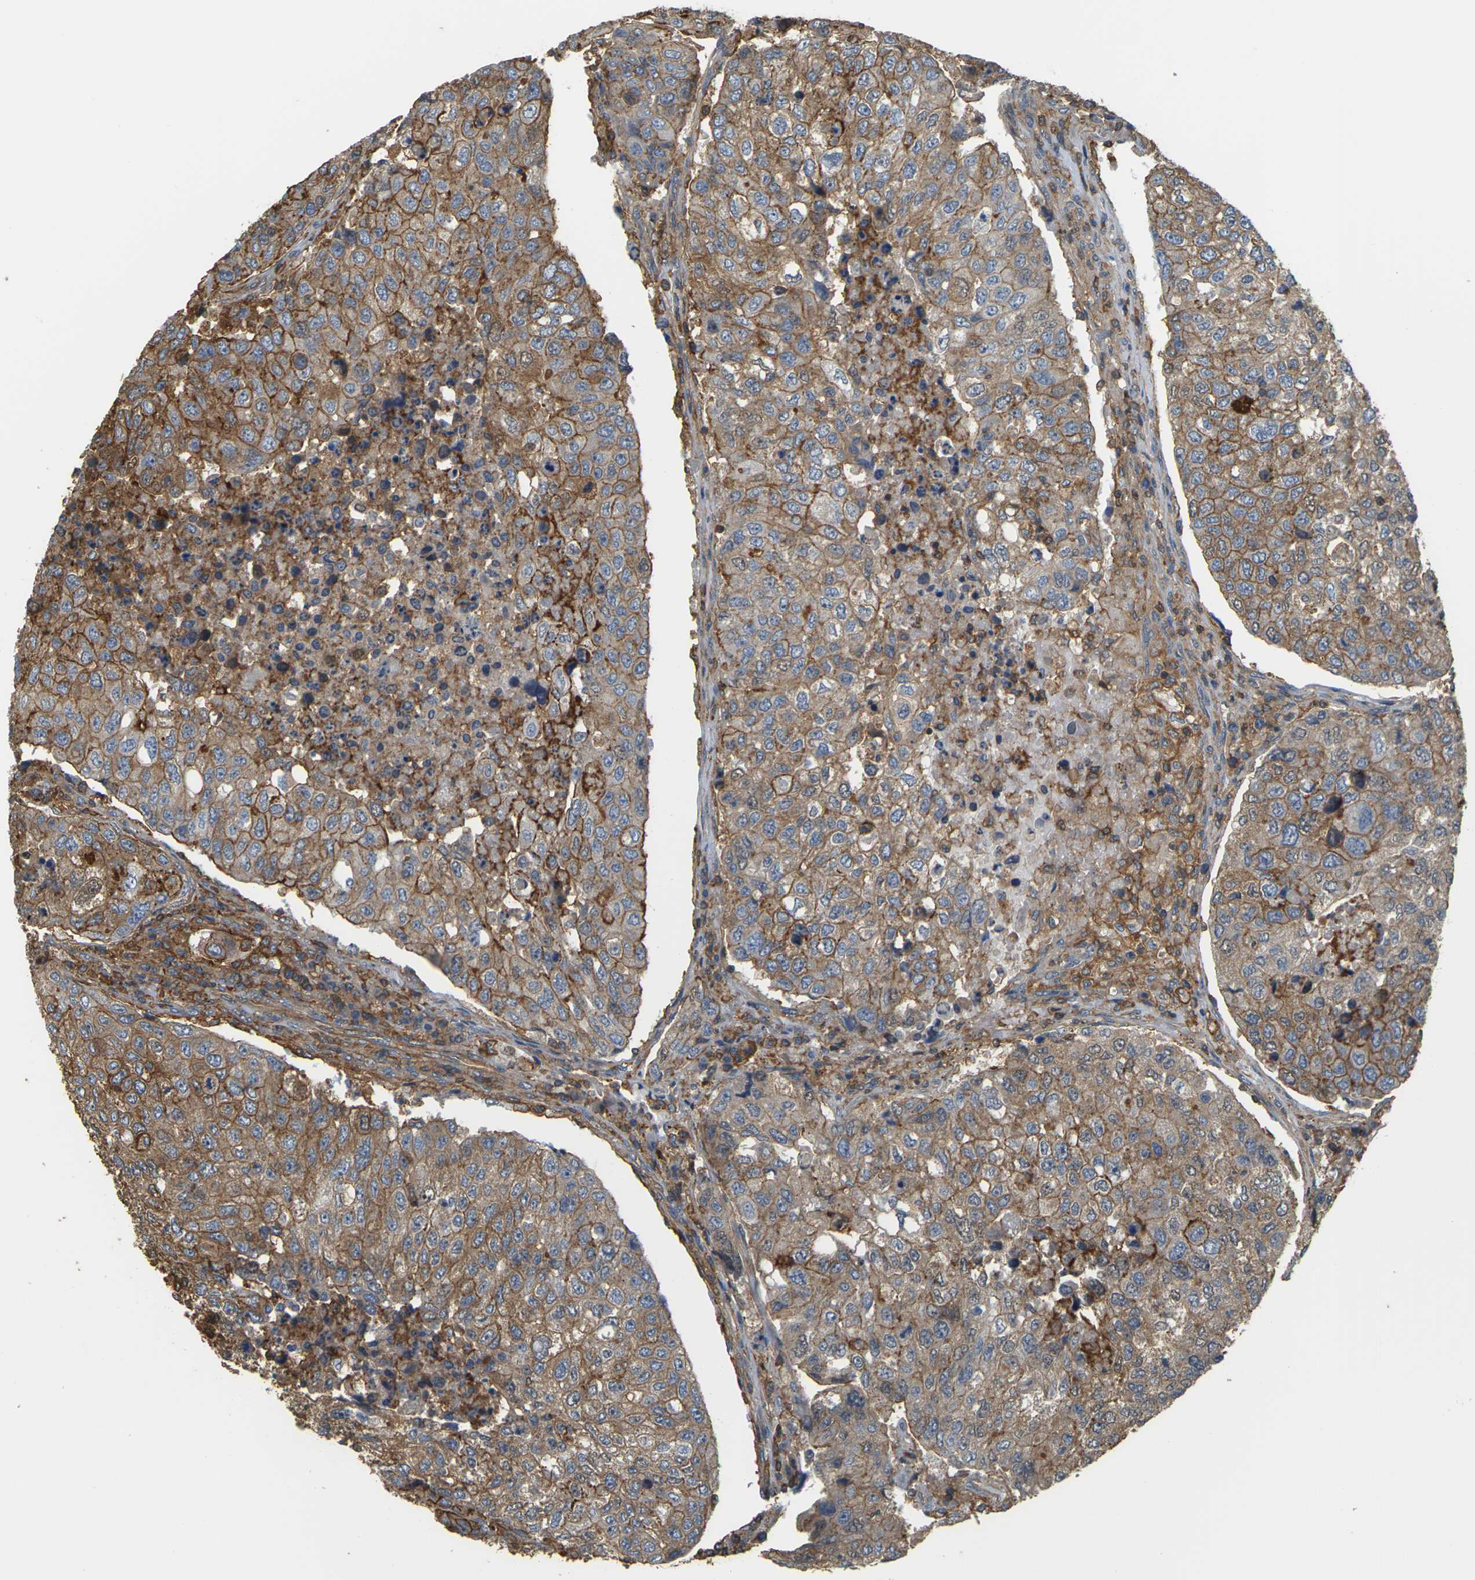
{"staining": {"intensity": "moderate", "quantity": "25%-75%", "location": "cytoplasmic/membranous"}, "tissue": "urothelial cancer", "cell_type": "Tumor cells", "image_type": "cancer", "snomed": [{"axis": "morphology", "description": "Urothelial carcinoma, High grade"}, {"axis": "topography", "description": "Lymph node"}, {"axis": "topography", "description": "Urinary bladder"}], "caption": "Human urothelial cancer stained for a protein (brown) demonstrates moderate cytoplasmic/membranous positive expression in approximately 25%-75% of tumor cells.", "gene": "IQGAP1", "patient": {"sex": "male", "age": 51}}